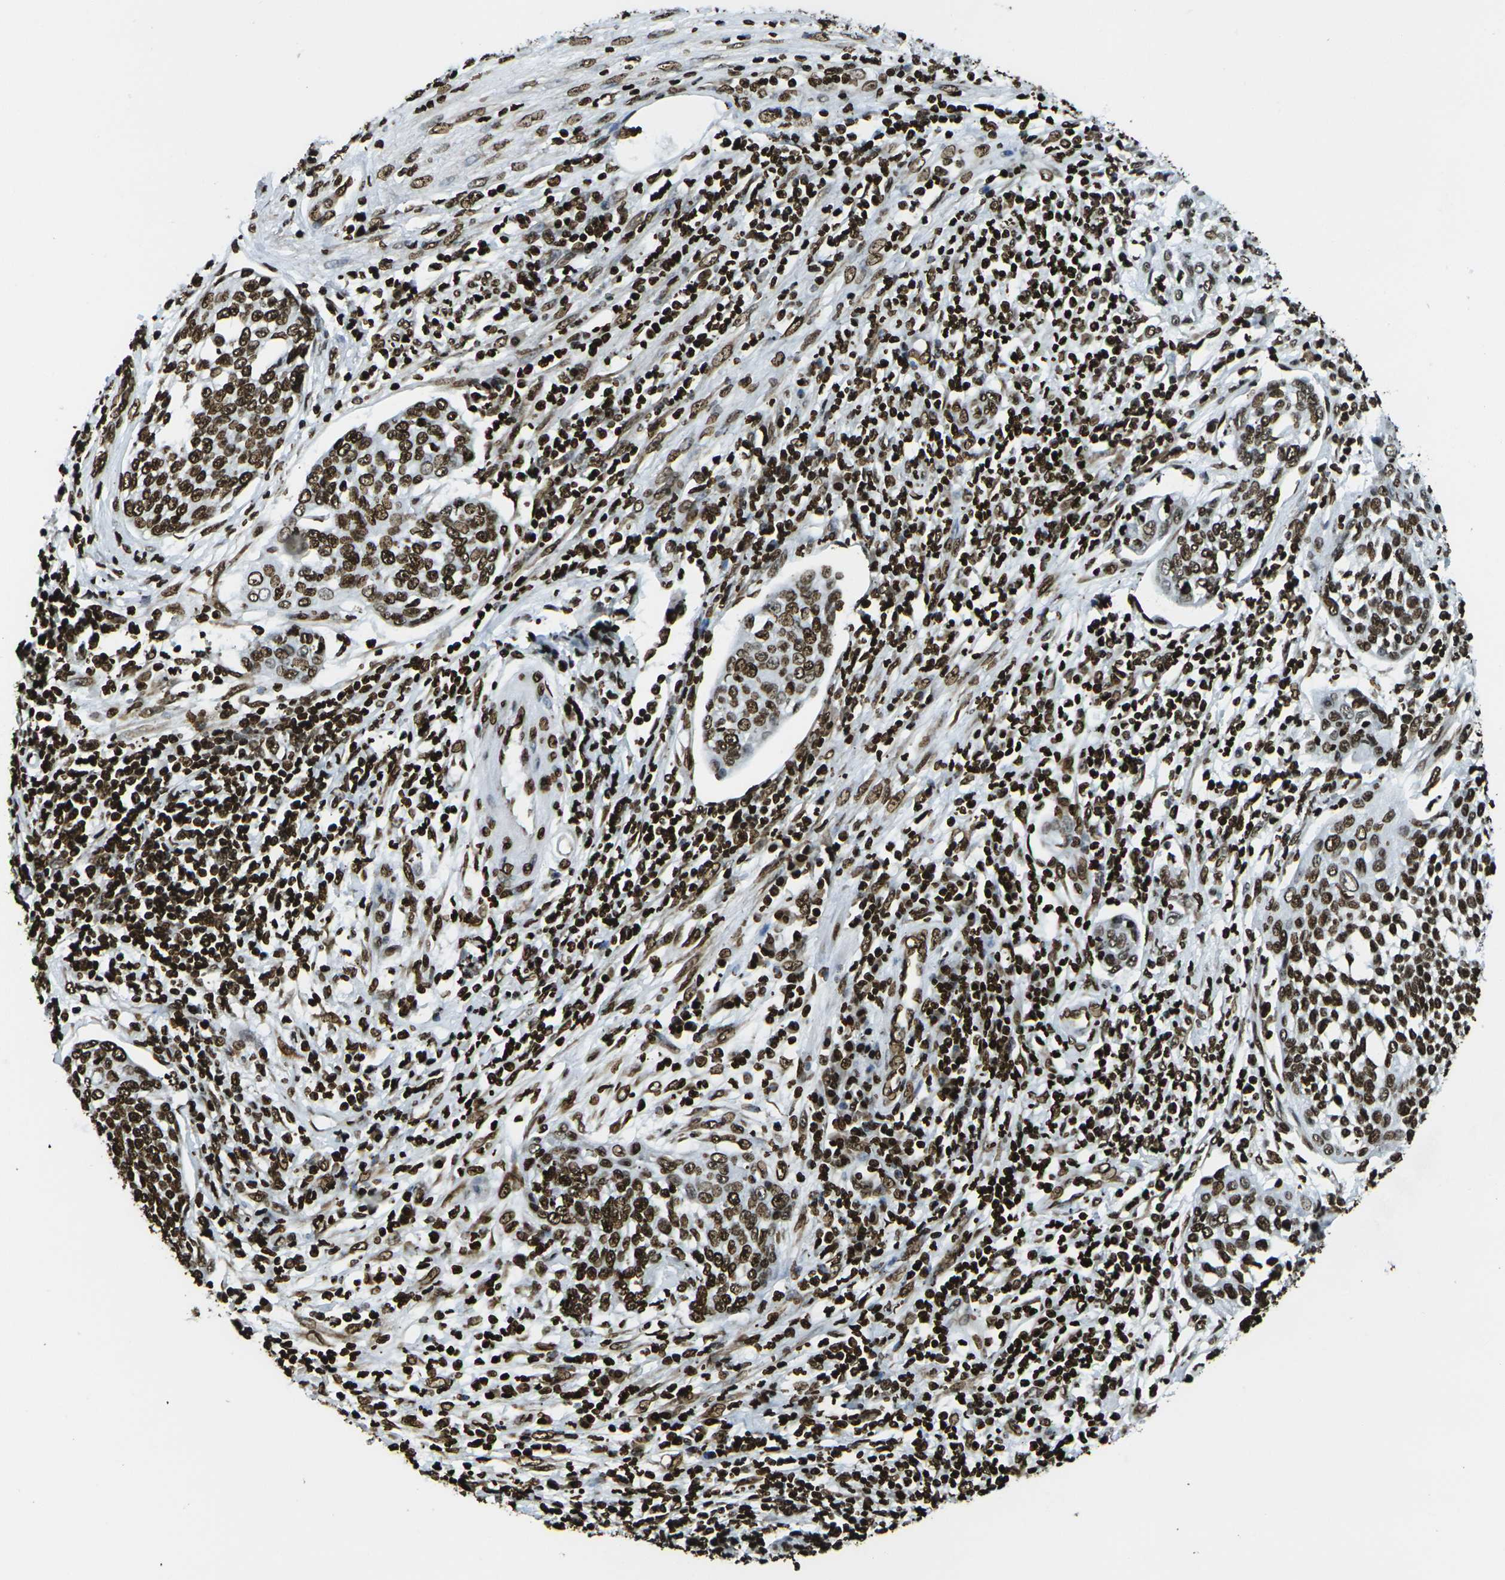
{"staining": {"intensity": "strong", "quantity": ">75%", "location": "nuclear"}, "tissue": "cervical cancer", "cell_type": "Tumor cells", "image_type": "cancer", "snomed": [{"axis": "morphology", "description": "Squamous cell carcinoma, NOS"}, {"axis": "topography", "description": "Cervix"}], "caption": "Protein positivity by IHC demonstrates strong nuclear positivity in approximately >75% of tumor cells in cervical cancer.", "gene": "H1-2", "patient": {"sex": "female", "age": 34}}